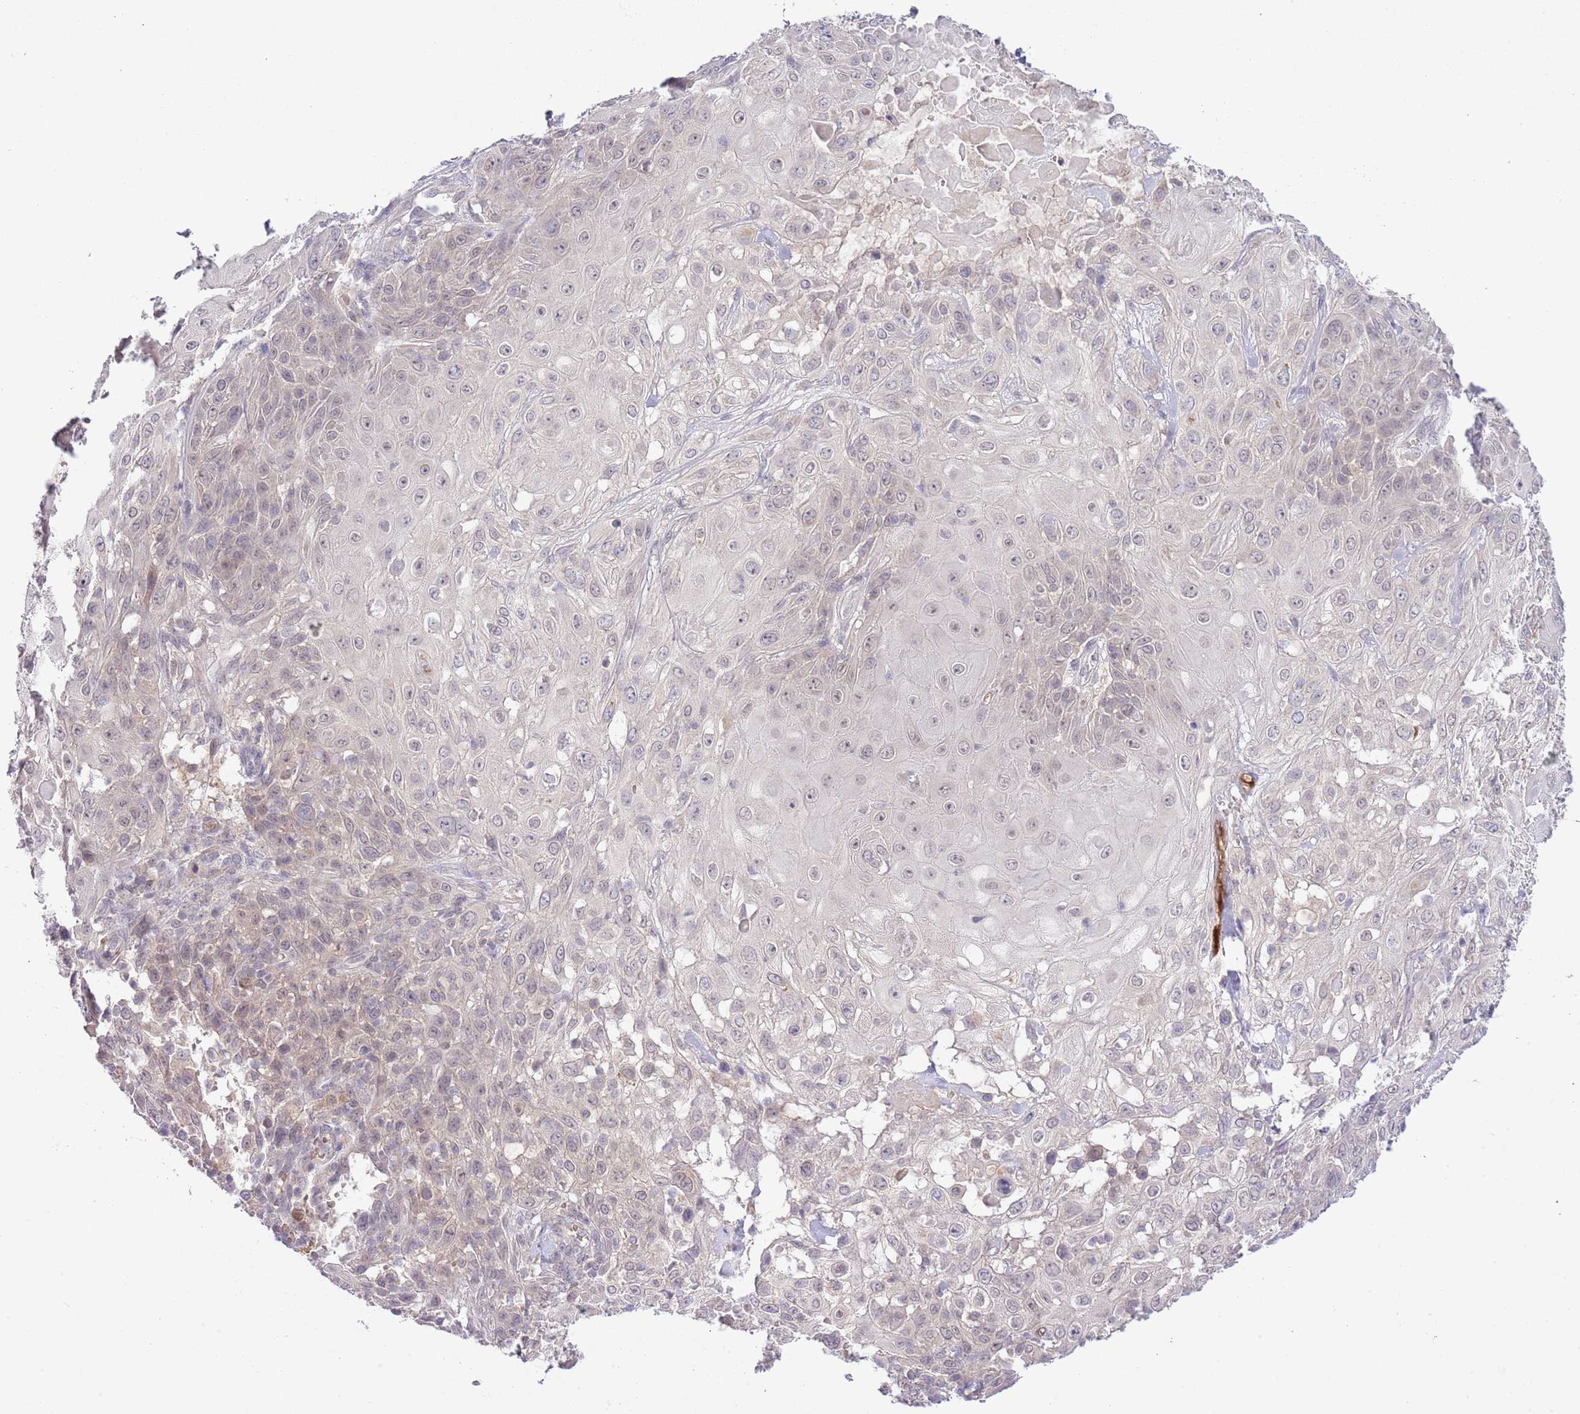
{"staining": {"intensity": "negative", "quantity": "none", "location": "none"}, "tissue": "skin cancer", "cell_type": "Tumor cells", "image_type": "cancer", "snomed": [{"axis": "morphology", "description": "Normal tissue, NOS"}, {"axis": "morphology", "description": "Squamous cell carcinoma, NOS"}, {"axis": "topography", "description": "Skin"}, {"axis": "topography", "description": "Cartilage tissue"}], "caption": "Skin cancer was stained to show a protein in brown. There is no significant staining in tumor cells.", "gene": "GALK2", "patient": {"sex": "female", "age": 79}}